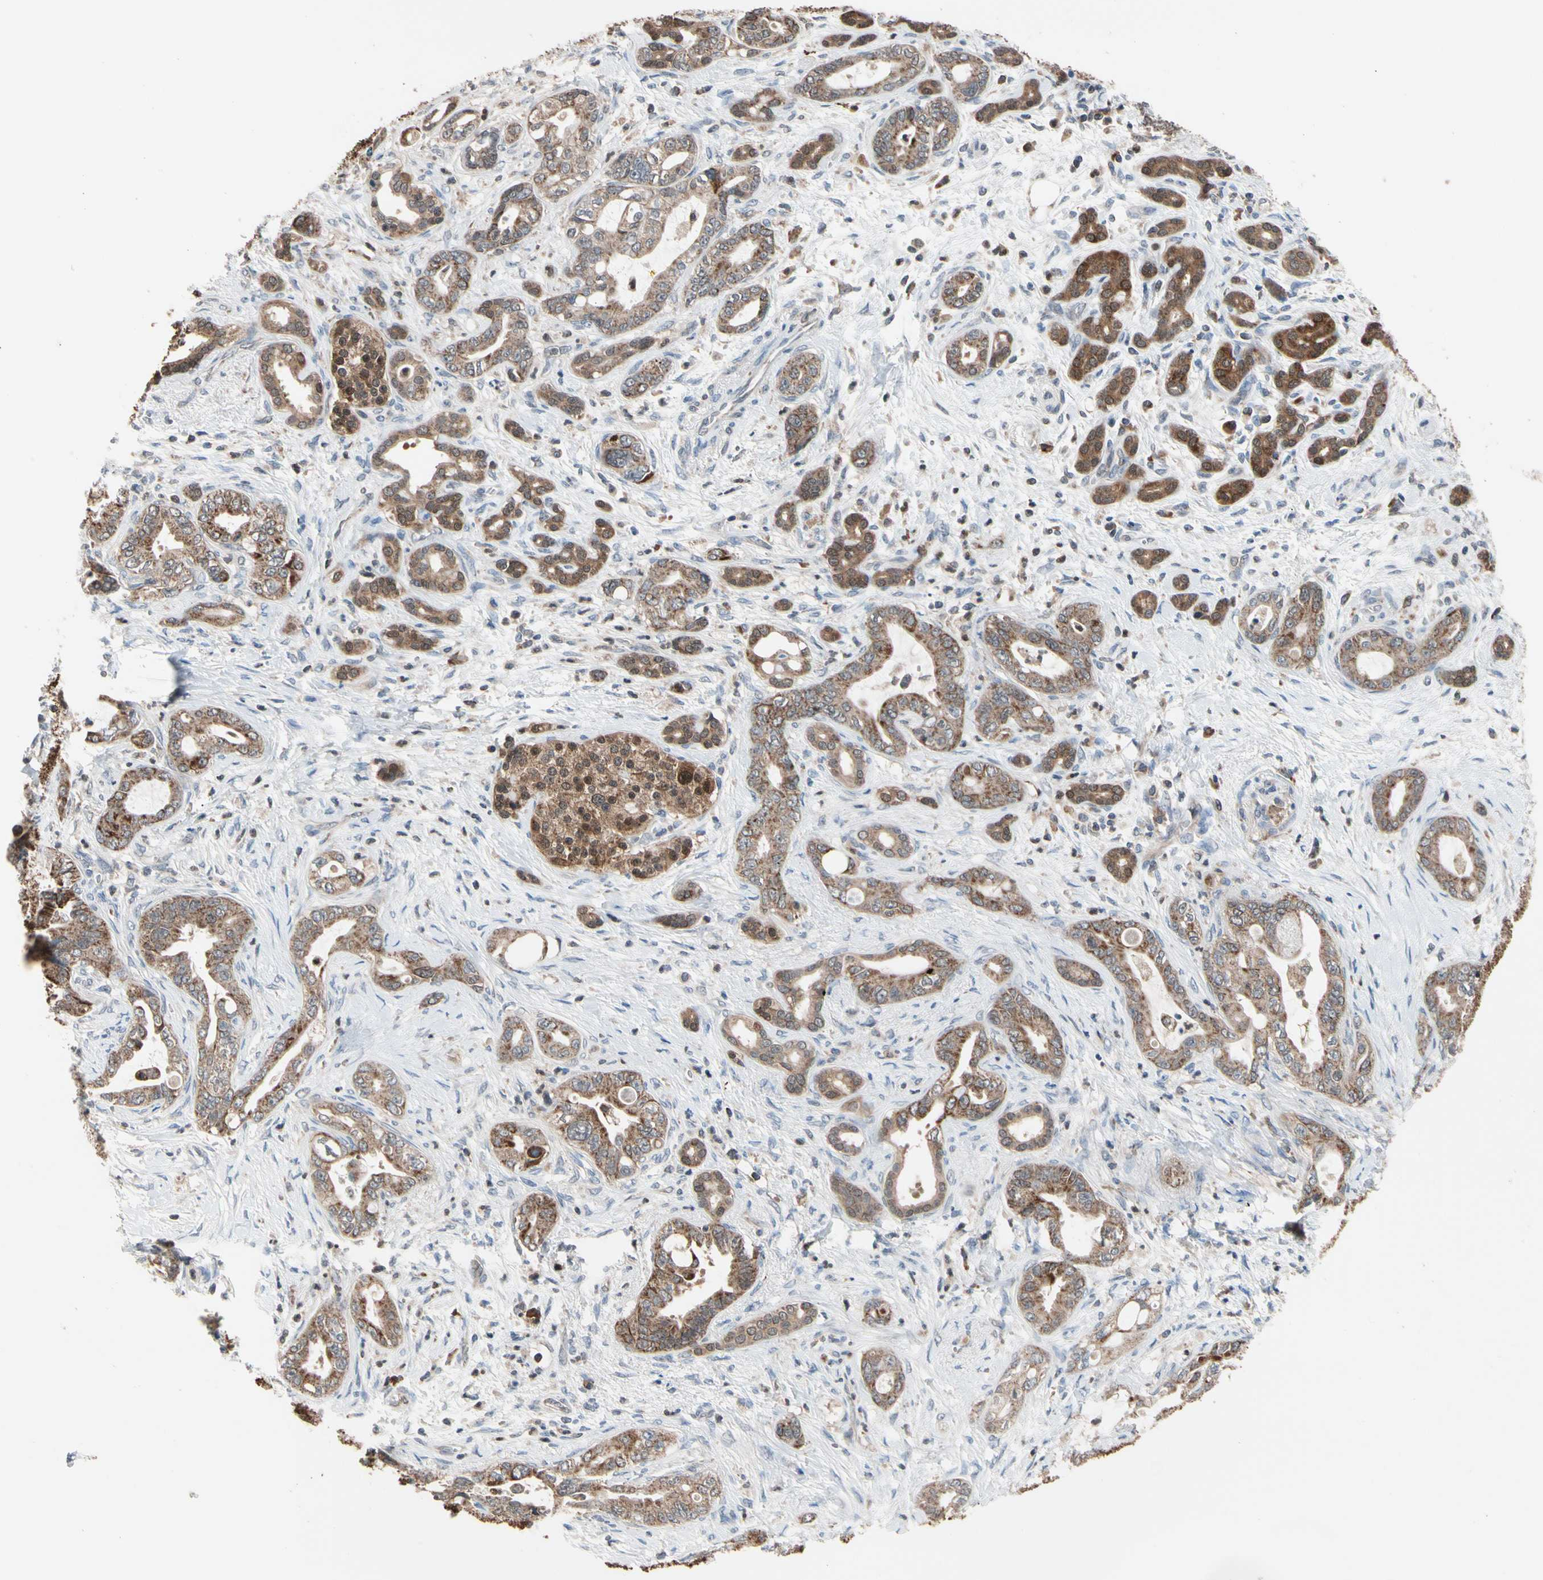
{"staining": {"intensity": "moderate", "quantity": ">75%", "location": "cytoplasmic/membranous"}, "tissue": "pancreatic cancer", "cell_type": "Tumor cells", "image_type": "cancer", "snomed": [{"axis": "morphology", "description": "Adenocarcinoma, NOS"}, {"axis": "topography", "description": "Pancreas"}], "caption": "Immunohistochemical staining of human pancreatic cancer shows moderate cytoplasmic/membranous protein expression in approximately >75% of tumor cells.", "gene": "MTHFS", "patient": {"sex": "male", "age": 70}}